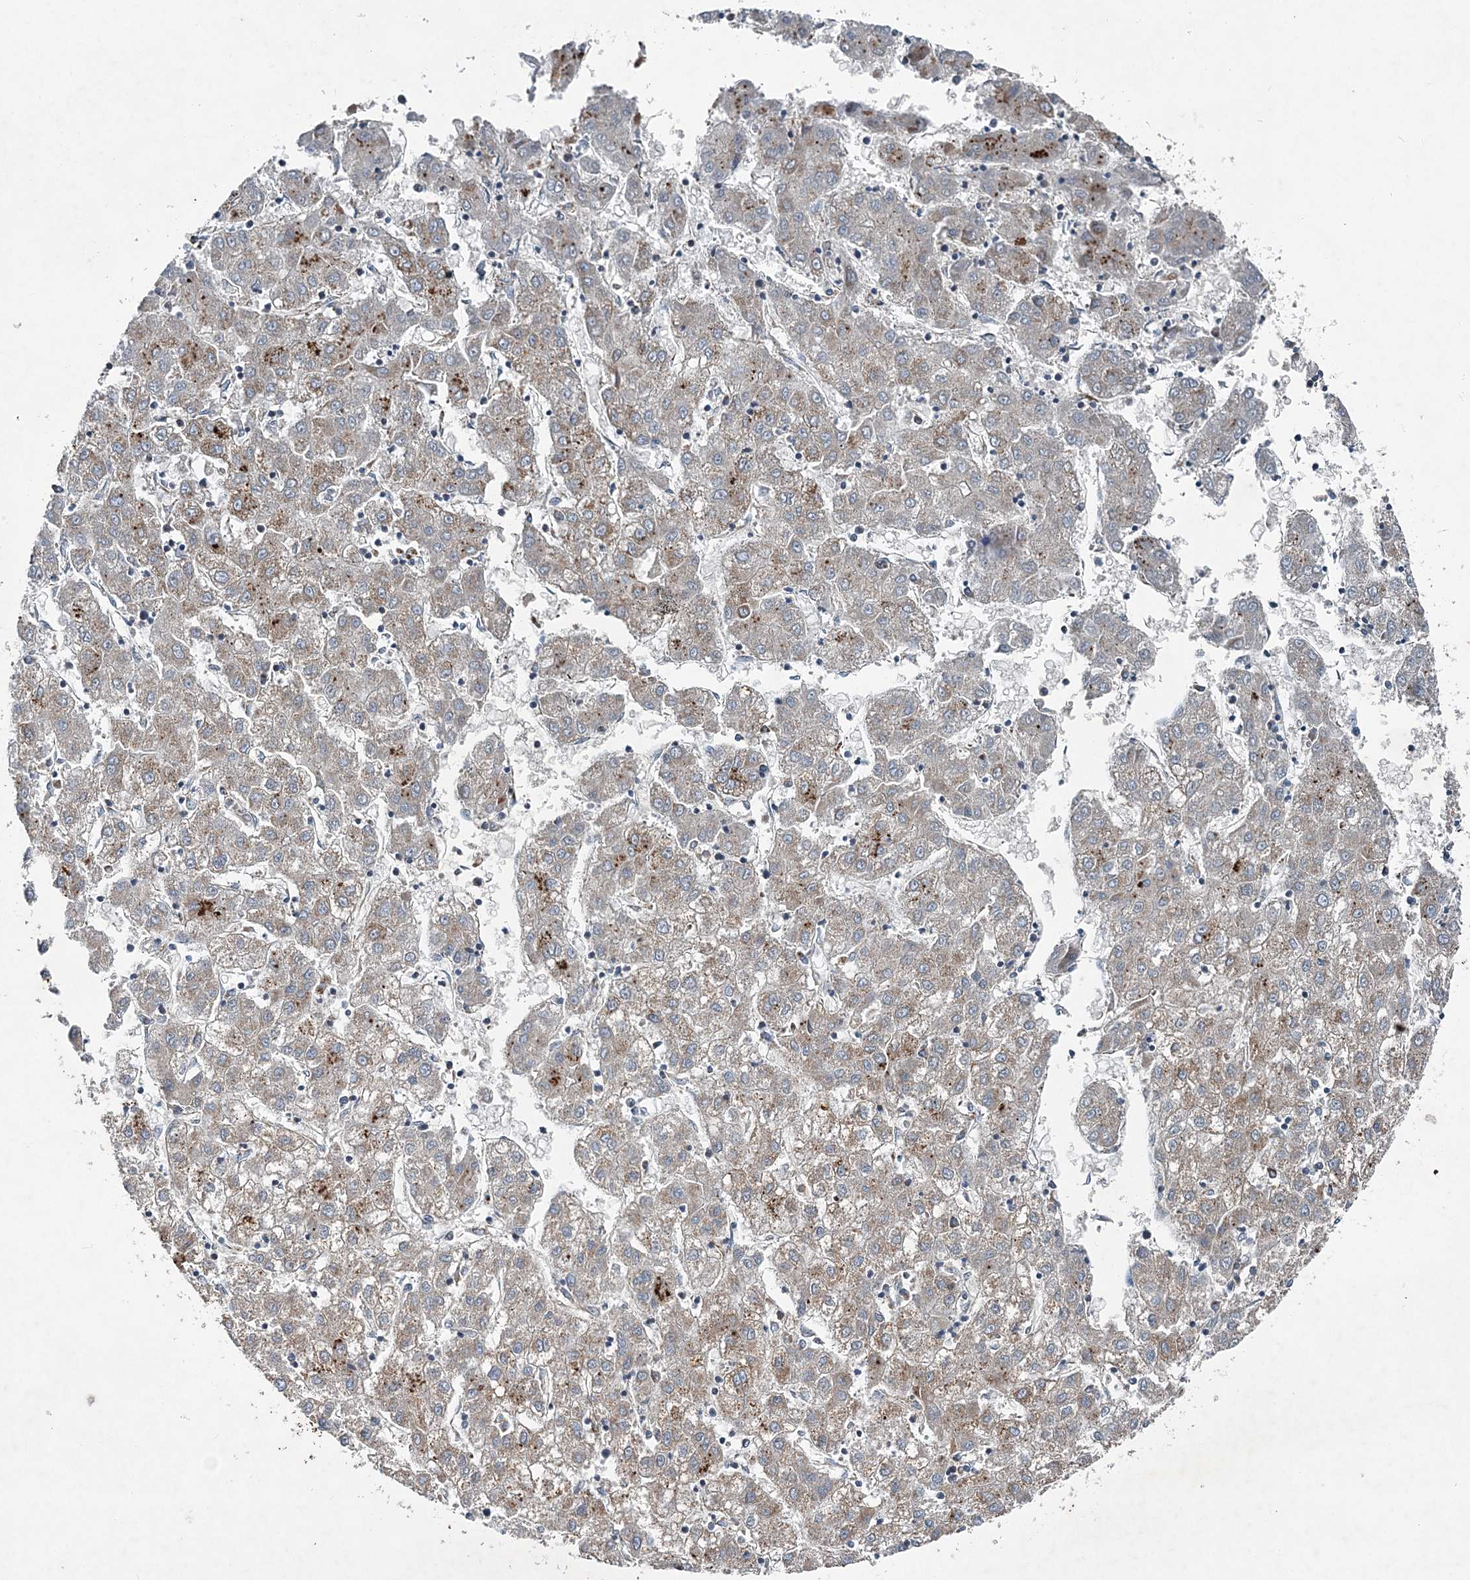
{"staining": {"intensity": "weak", "quantity": ">75%", "location": "cytoplasmic/membranous"}, "tissue": "liver cancer", "cell_type": "Tumor cells", "image_type": "cancer", "snomed": [{"axis": "morphology", "description": "Carcinoma, Hepatocellular, NOS"}, {"axis": "topography", "description": "Liver"}], "caption": "This histopathology image displays liver hepatocellular carcinoma stained with immunohistochemistry to label a protein in brown. The cytoplasmic/membranous of tumor cells show weak positivity for the protein. Nuclei are counter-stained blue.", "gene": "SPAG16", "patient": {"sex": "male", "age": 72}}